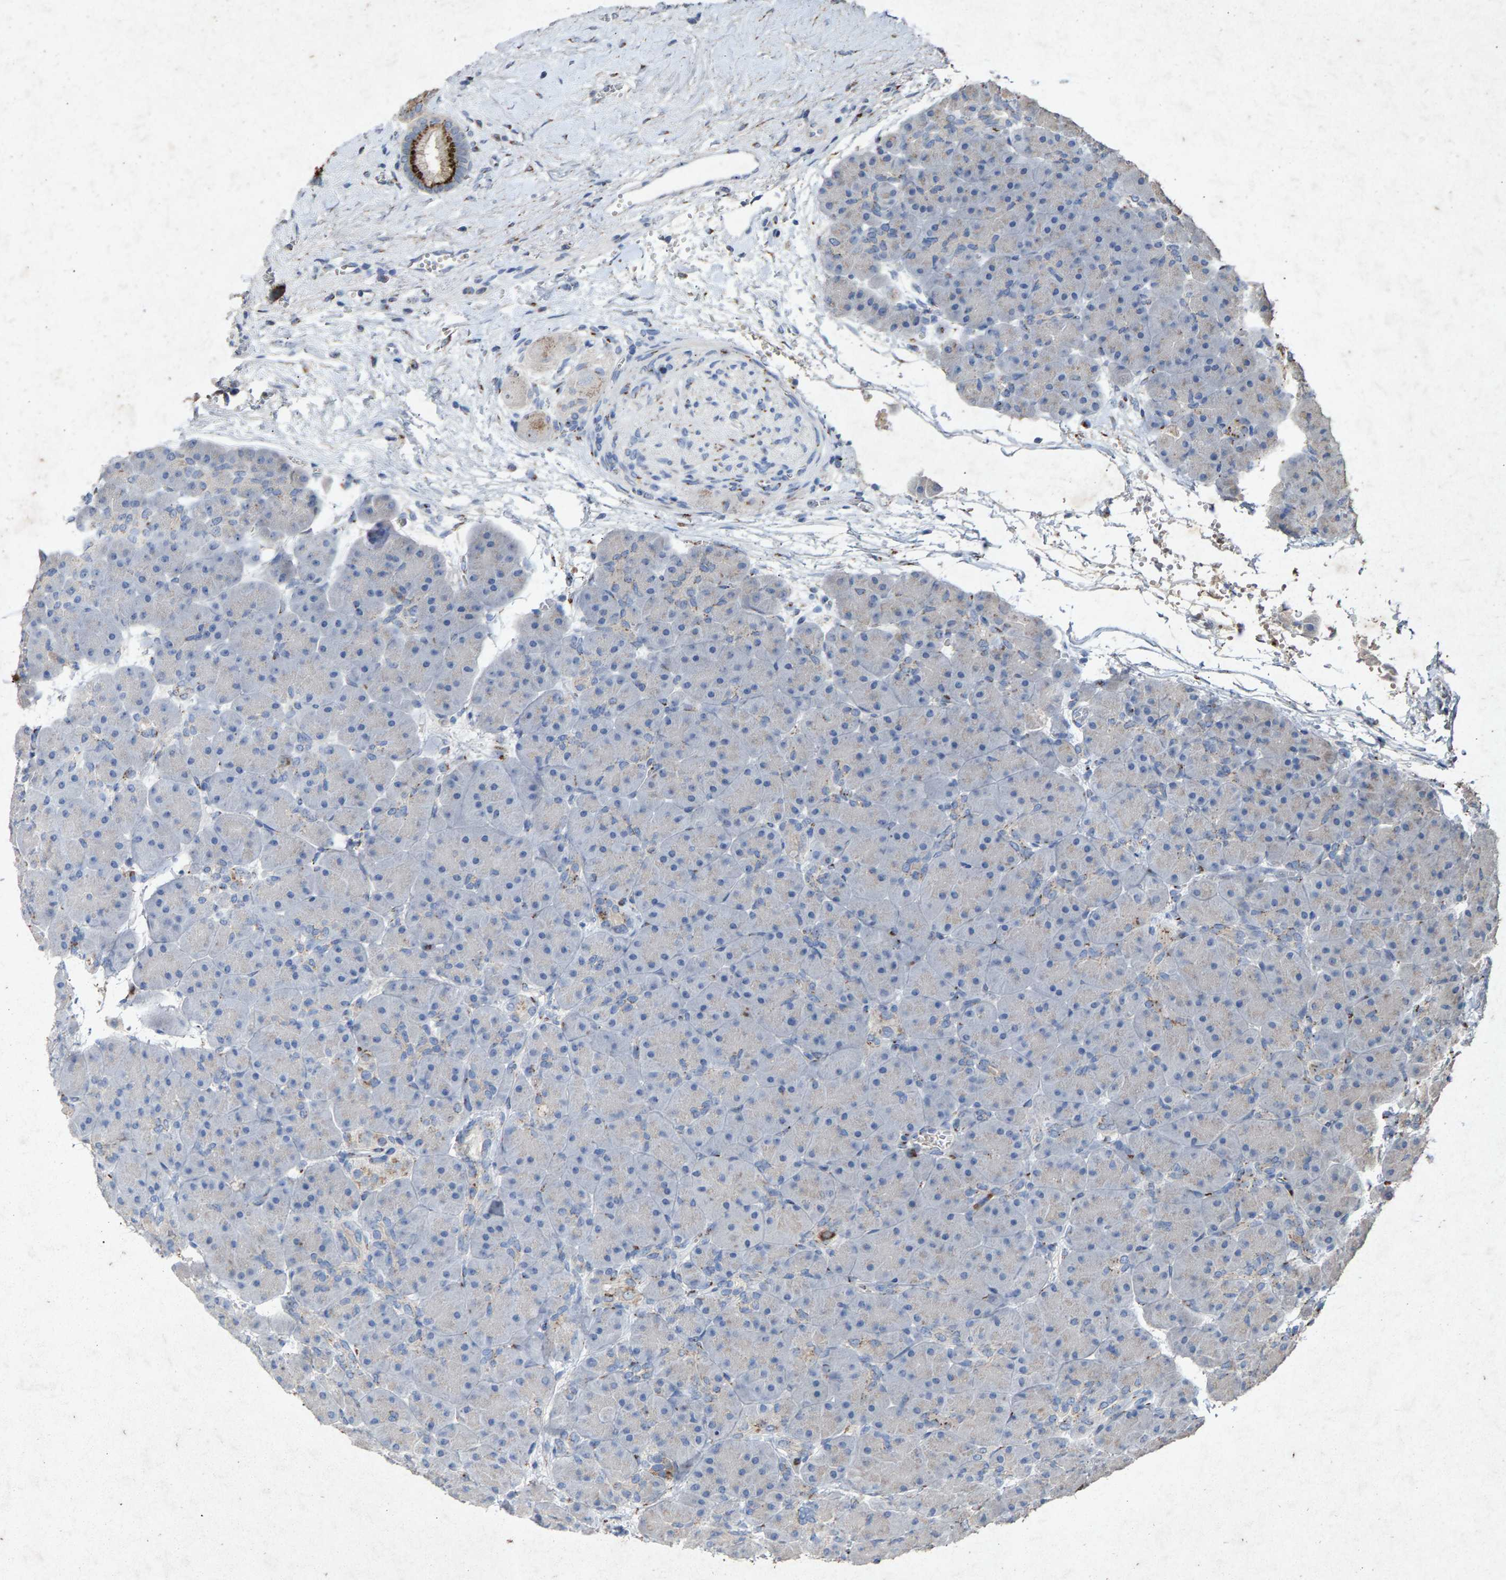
{"staining": {"intensity": "negative", "quantity": "none", "location": "none"}, "tissue": "pancreas", "cell_type": "Exocrine glandular cells", "image_type": "normal", "snomed": [{"axis": "morphology", "description": "Normal tissue, NOS"}, {"axis": "topography", "description": "Pancreas"}], "caption": "Exocrine glandular cells show no significant staining in normal pancreas. The staining is performed using DAB brown chromogen with nuclei counter-stained in using hematoxylin.", "gene": "MAN2A1", "patient": {"sex": "male", "age": 66}}